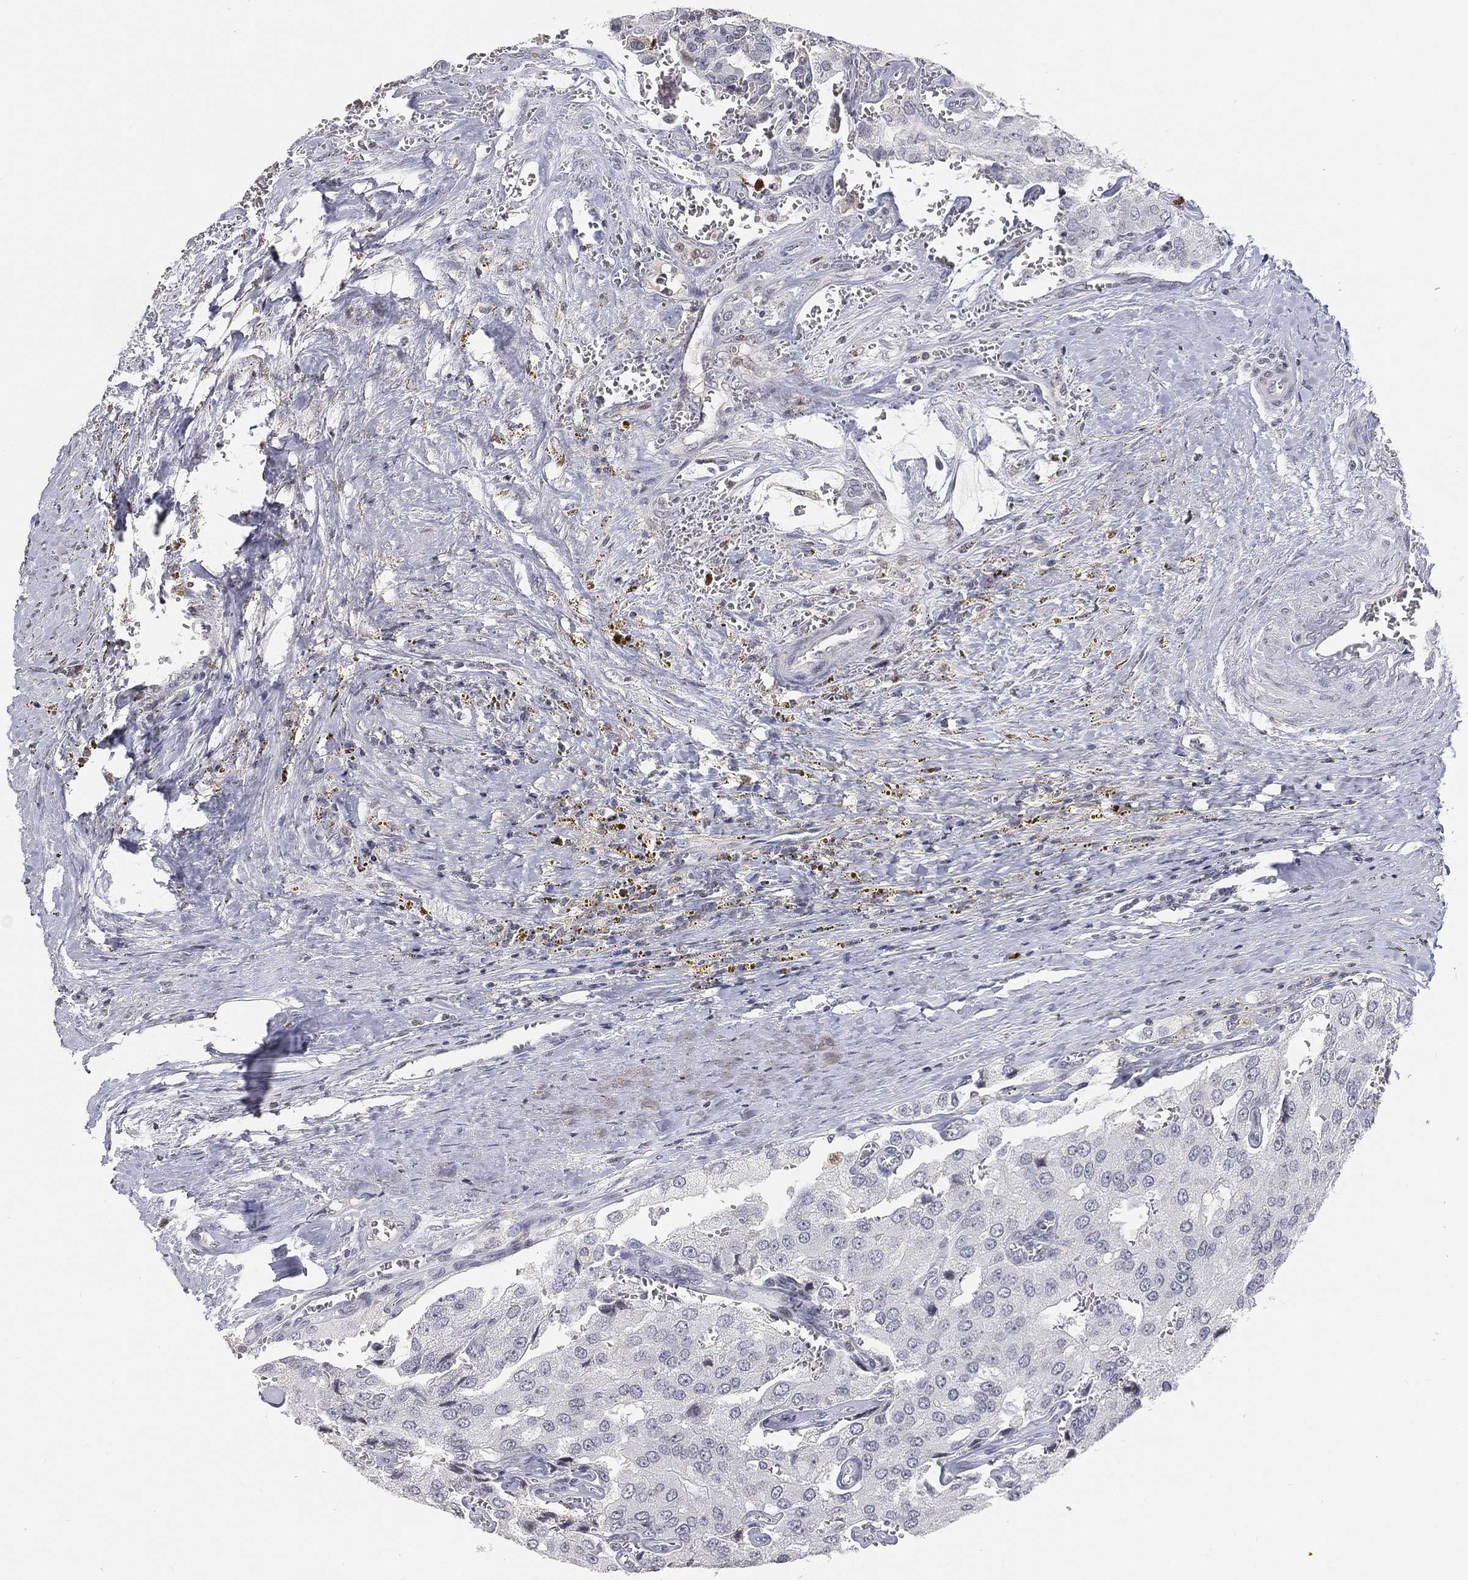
{"staining": {"intensity": "negative", "quantity": "none", "location": "none"}, "tissue": "prostate cancer", "cell_type": "Tumor cells", "image_type": "cancer", "snomed": [{"axis": "morphology", "description": "Adenocarcinoma, NOS"}, {"axis": "topography", "description": "Prostate and seminal vesicle, NOS"}, {"axis": "topography", "description": "Prostate"}], "caption": "Immunohistochemistry (IHC) micrograph of neoplastic tissue: prostate adenocarcinoma stained with DAB (3,3'-diaminobenzidine) shows no significant protein positivity in tumor cells.", "gene": "ARG1", "patient": {"sex": "male", "age": 67}}